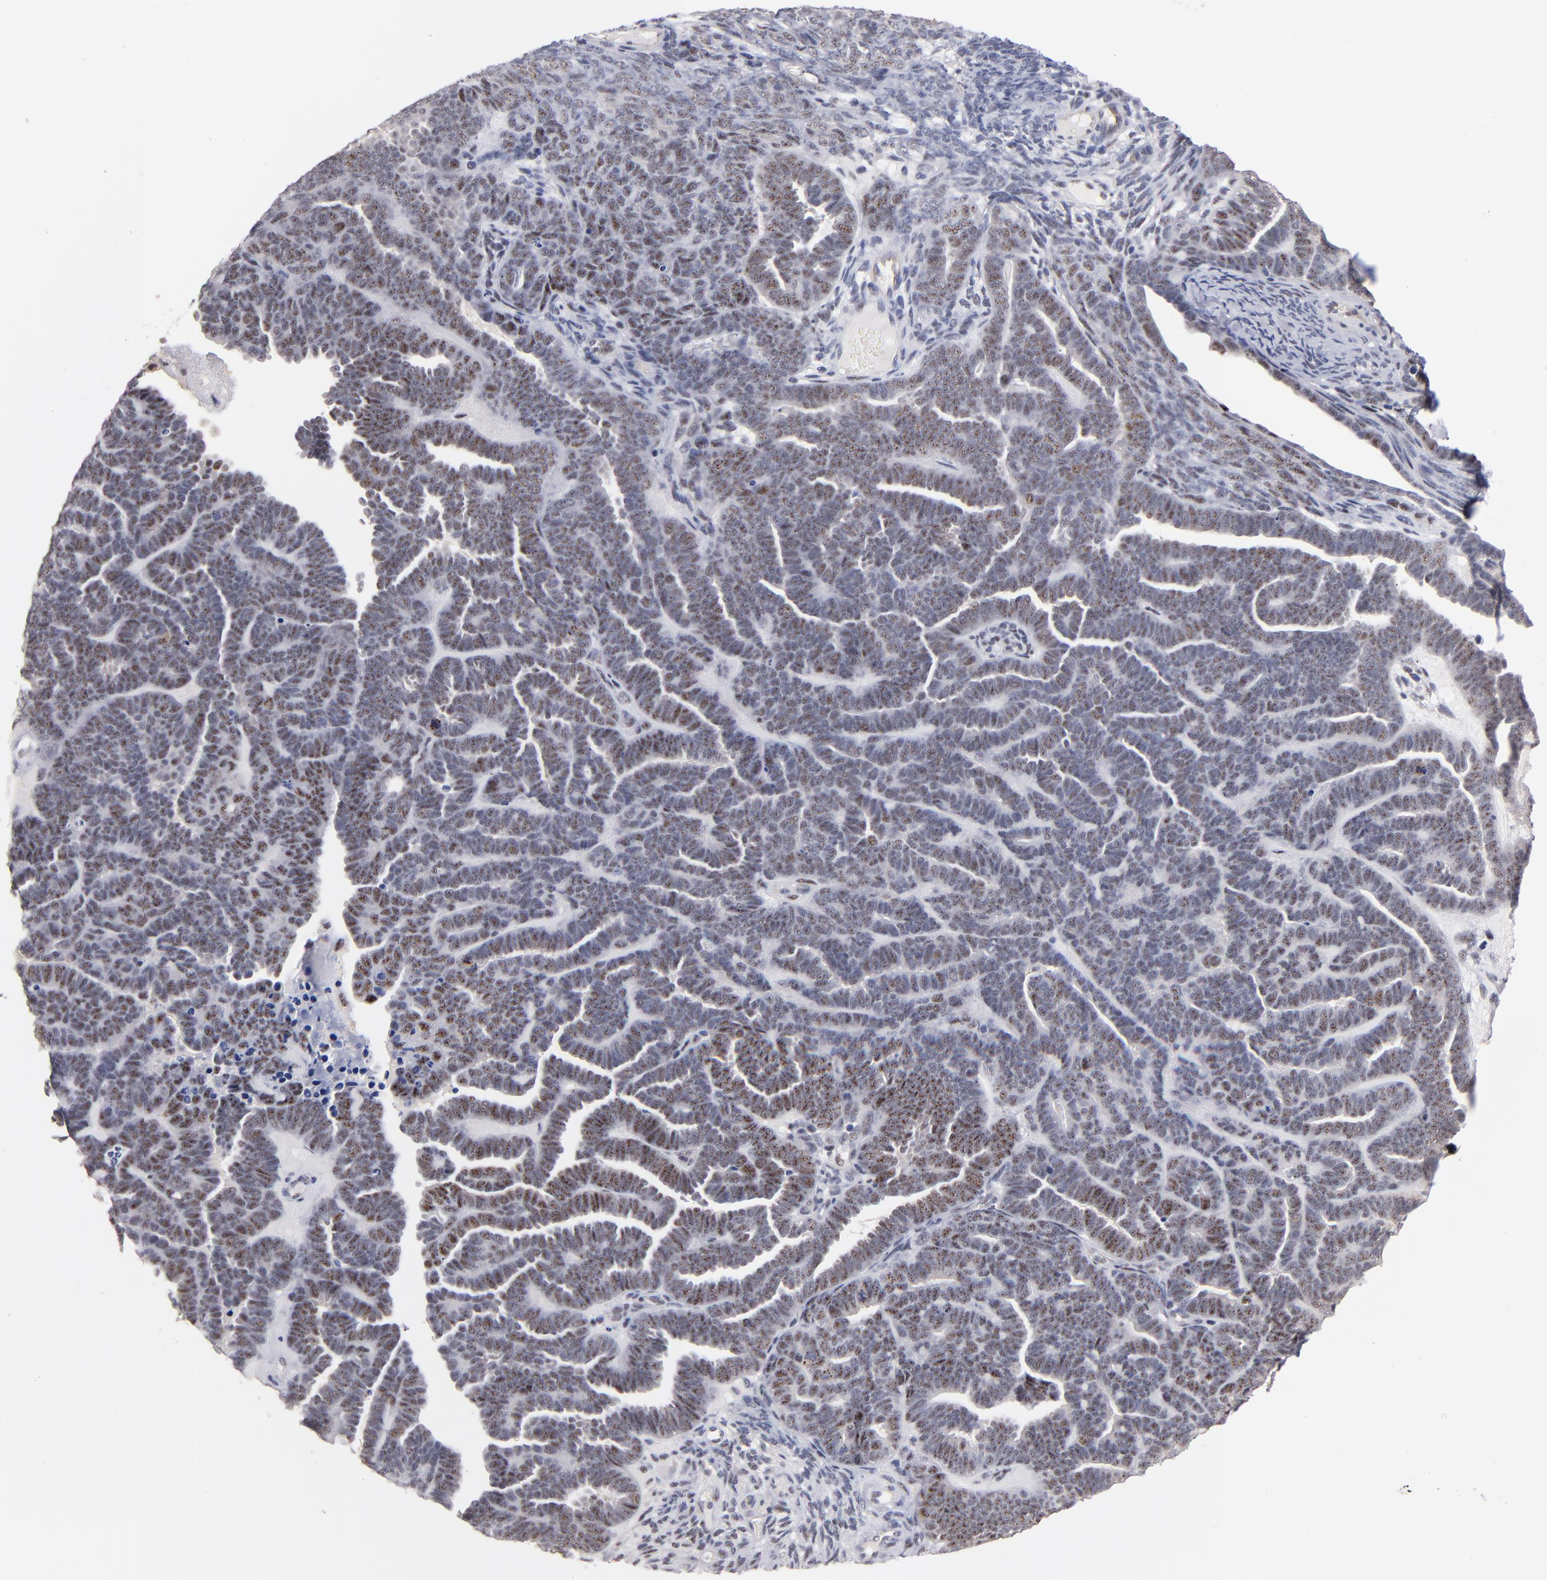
{"staining": {"intensity": "moderate", "quantity": ">75%", "location": "cytoplasmic/membranous"}, "tissue": "endometrial cancer", "cell_type": "Tumor cells", "image_type": "cancer", "snomed": [{"axis": "morphology", "description": "Neoplasm, malignant, NOS"}, {"axis": "topography", "description": "Endometrium"}], "caption": "Protein staining reveals moderate cytoplasmic/membranous staining in about >75% of tumor cells in endometrial cancer.", "gene": "RAF1", "patient": {"sex": "female", "age": 74}}